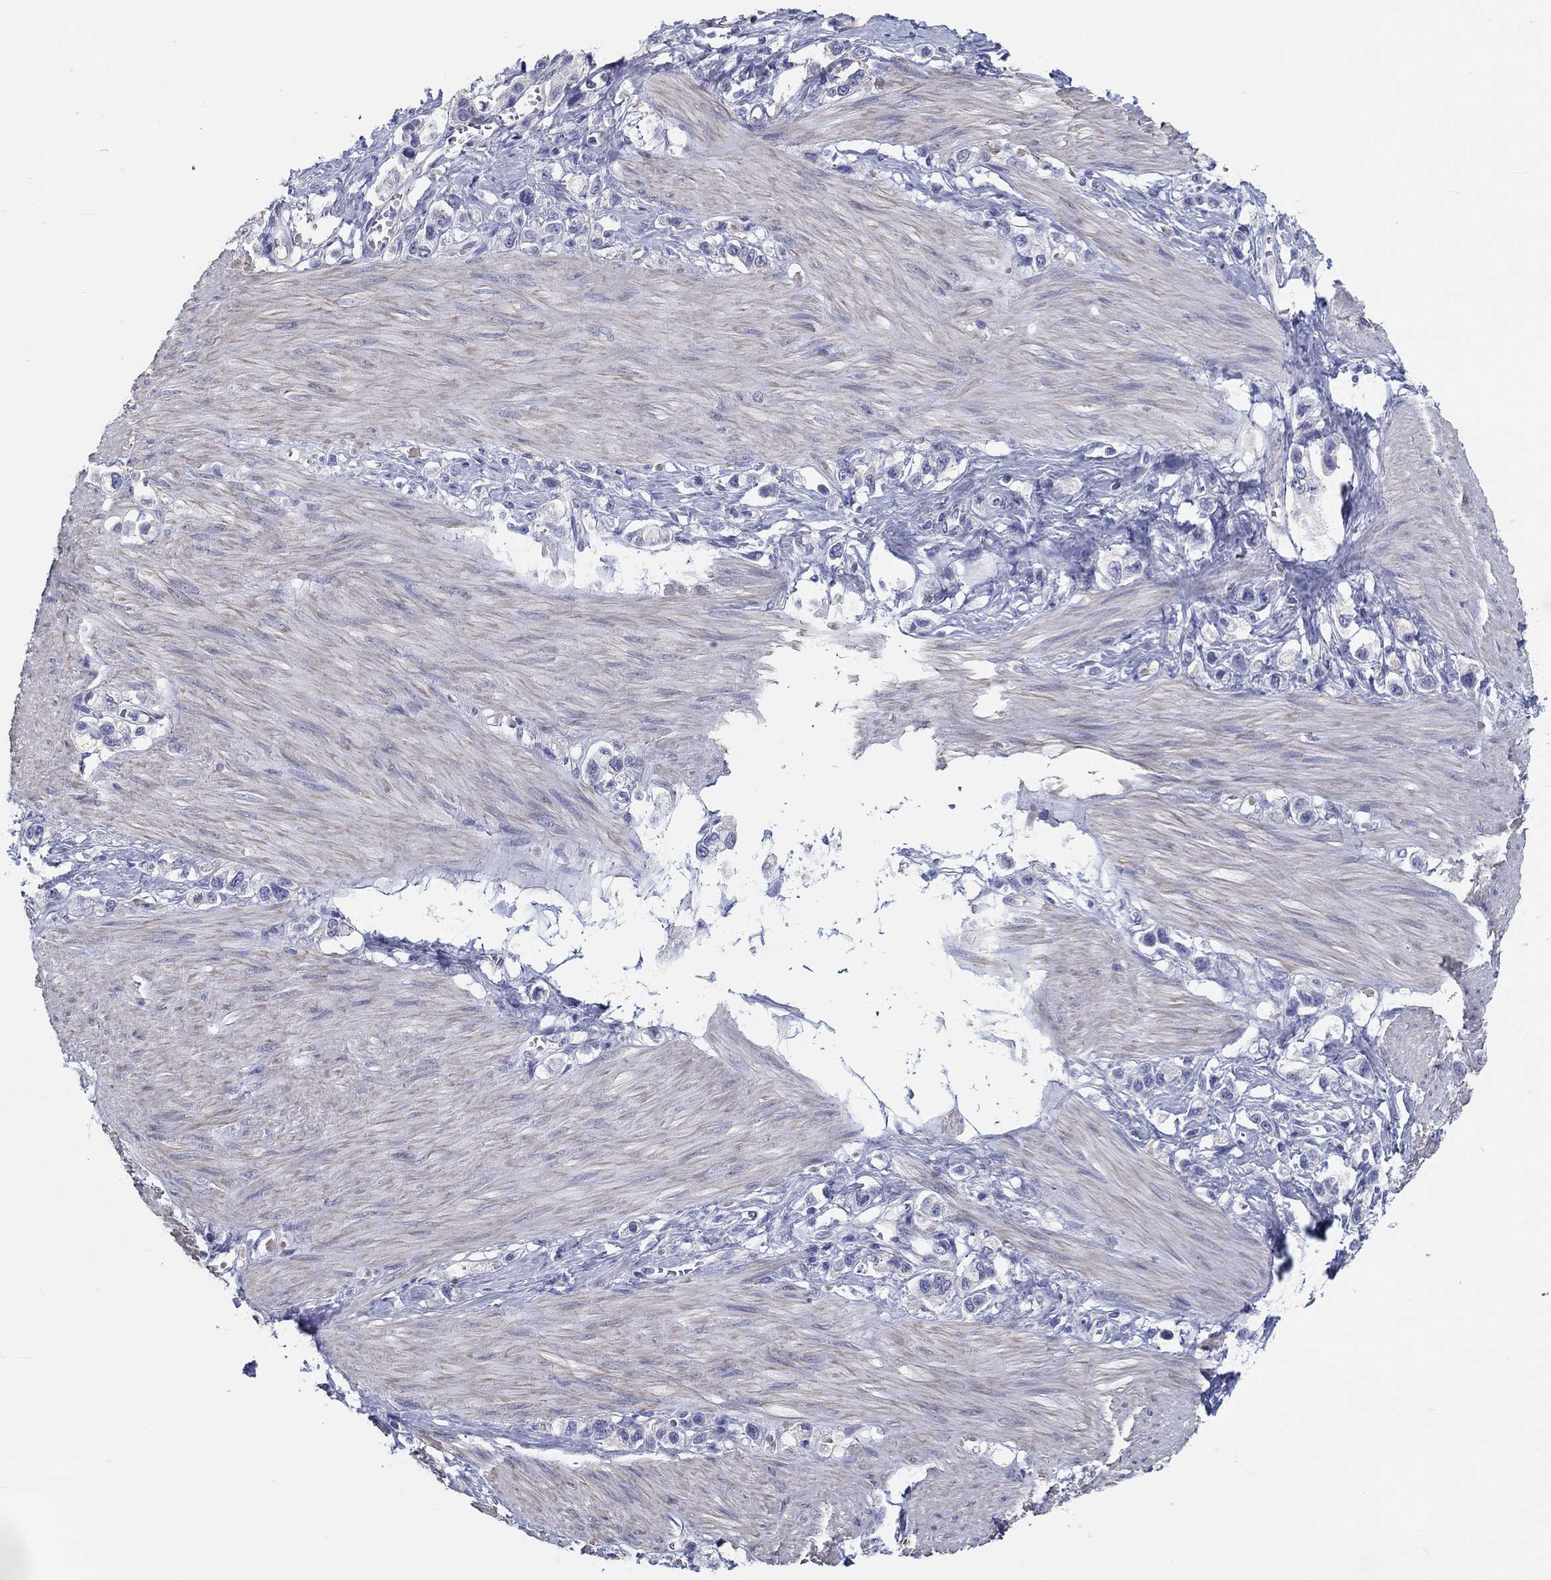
{"staining": {"intensity": "negative", "quantity": "none", "location": "none"}, "tissue": "stomach cancer", "cell_type": "Tumor cells", "image_type": "cancer", "snomed": [{"axis": "morphology", "description": "Normal tissue, NOS"}, {"axis": "morphology", "description": "Adenocarcinoma, NOS"}, {"axis": "morphology", "description": "Adenocarcinoma, High grade"}, {"axis": "topography", "description": "Stomach, upper"}, {"axis": "topography", "description": "Stomach"}], "caption": "Immunohistochemistry photomicrograph of human stomach high-grade adenocarcinoma stained for a protein (brown), which demonstrates no expression in tumor cells.", "gene": "CRYGD", "patient": {"sex": "female", "age": 65}}